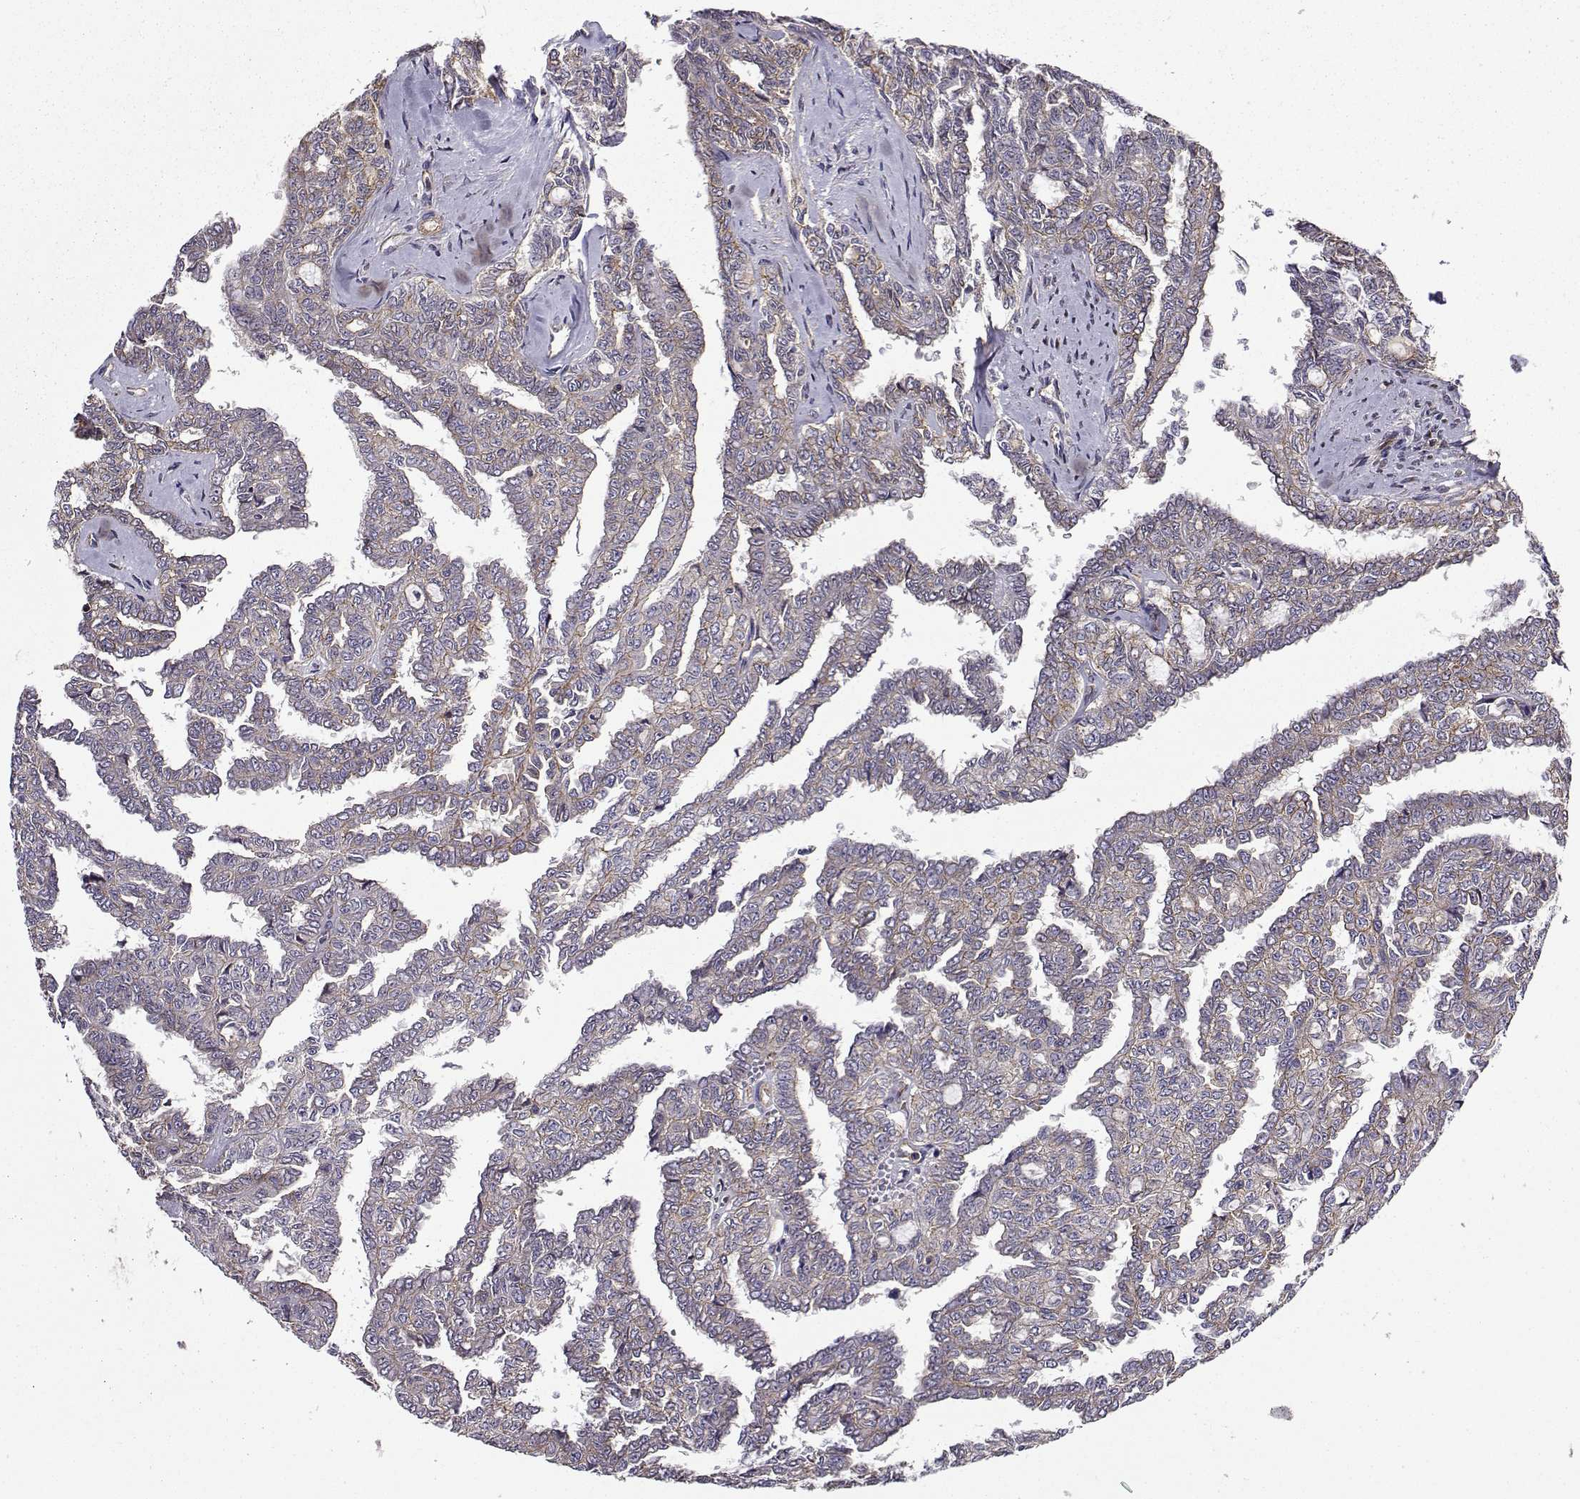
{"staining": {"intensity": "moderate", "quantity": "<25%", "location": "cytoplasmic/membranous"}, "tissue": "ovarian cancer", "cell_type": "Tumor cells", "image_type": "cancer", "snomed": [{"axis": "morphology", "description": "Cystadenocarcinoma, serous, NOS"}, {"axis": "topography", "description": "Ovary"}], "caption": "The image displays a brown stain indicating the presence of a protein in the cytoplasmic/membranous of tumor cells in ovarian cancer.", "gene": "ITGB8", "patient": {"sex": "female", "age": 71}}